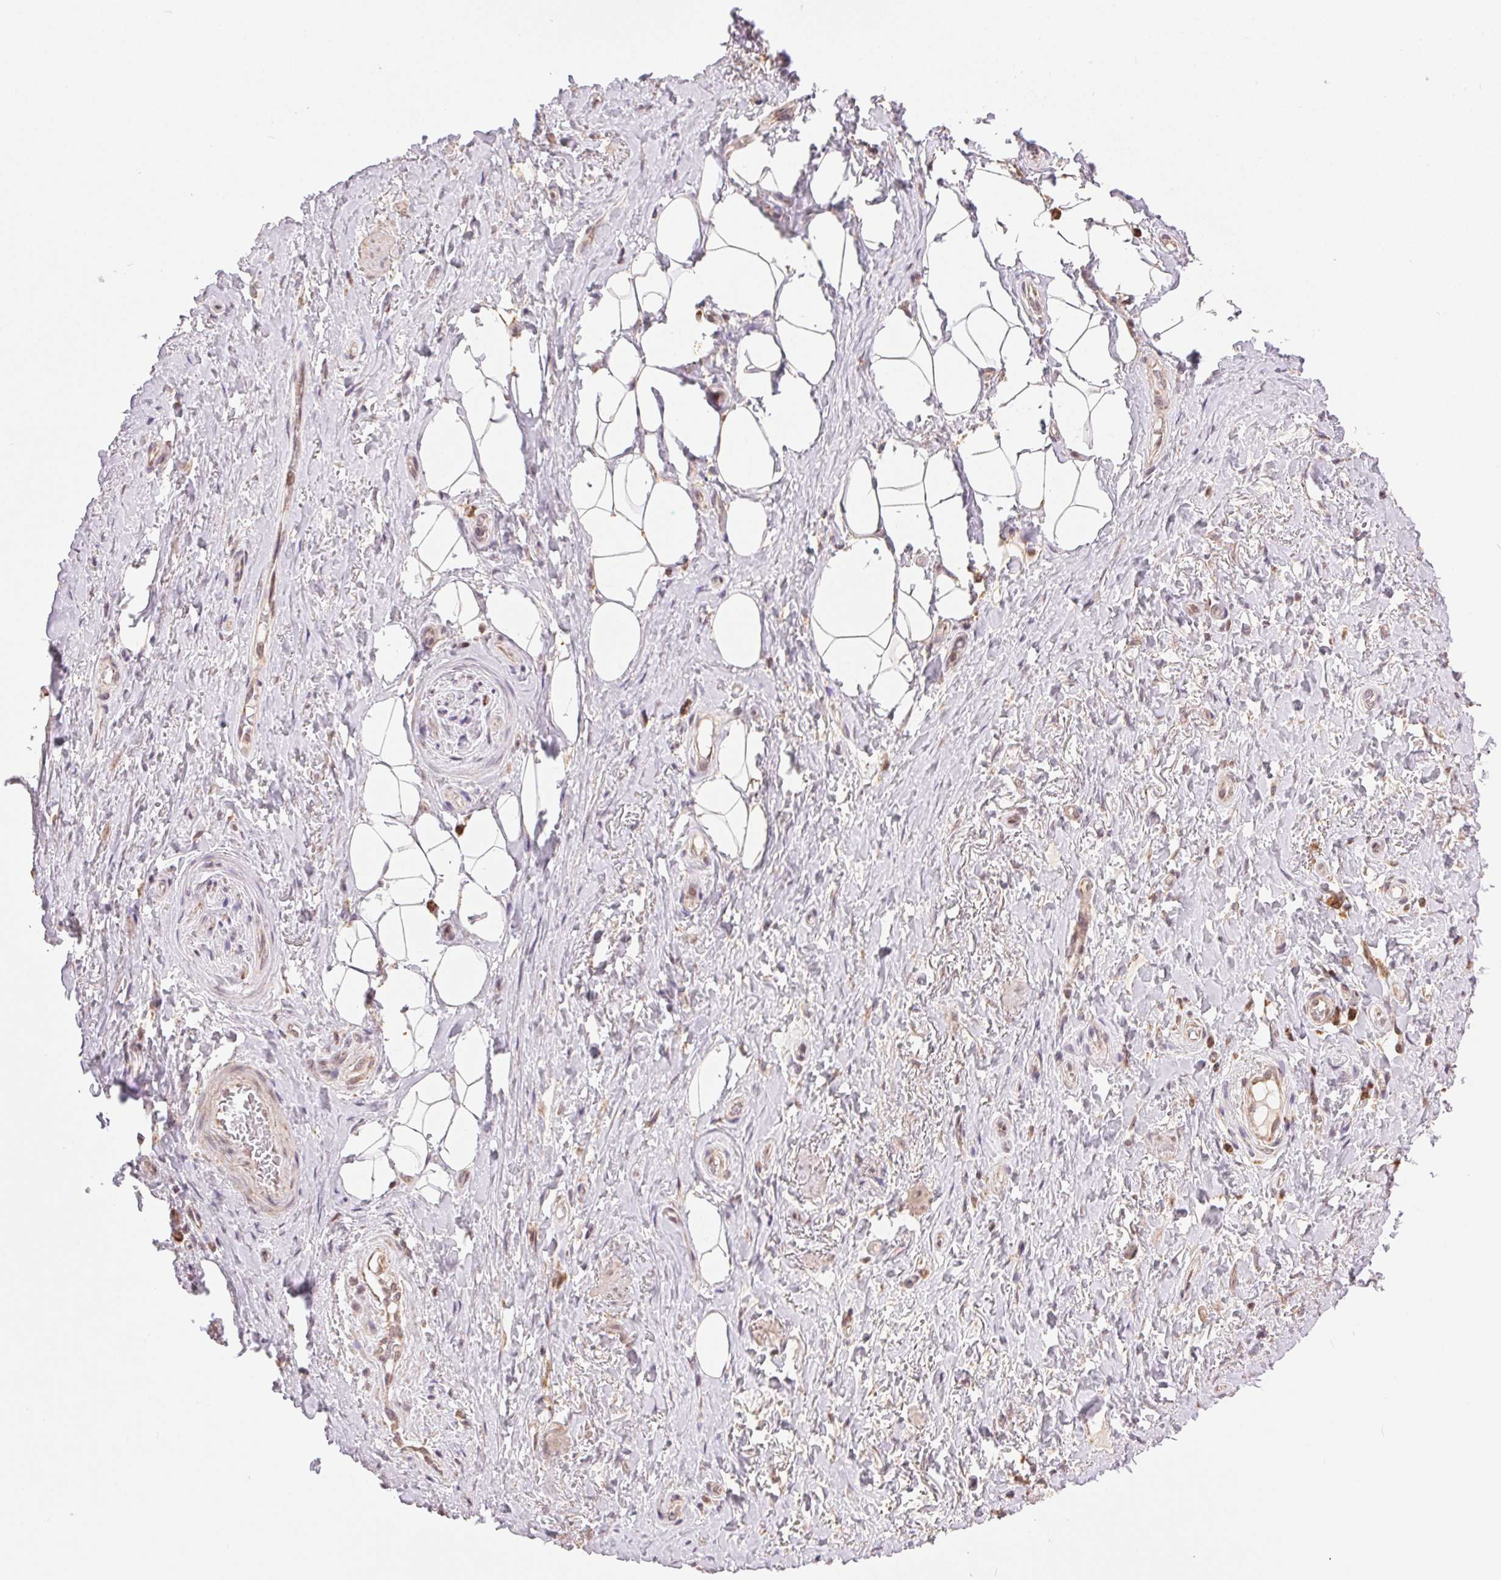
{"staining": {"intensity": "moderate", "quantity": "25%-75%", "location": "nuclear"}, "tissue": "adipose tissue", "cell_type": "Adipocytes", "image_type": "normal", "snomed": [{"axis": "morphology", "description": "Normal tissue, NOS"}, {"axis": "topography", "description": "Anal"}, {"axis": "topography", "description": "Peripheral nerve tissue"}], "caption": "A high-resolution histopathology image shows immunohistochemistry staining of normal adipose tissue, which demonstrates moderate nuclear expression in about 25%-75% of adipocytes. Ihc stains the protein of interest in brown and the nuclei are stained blue.", "gene": "PIWIL4", "patient": {"sex": "male", "age": 53}}